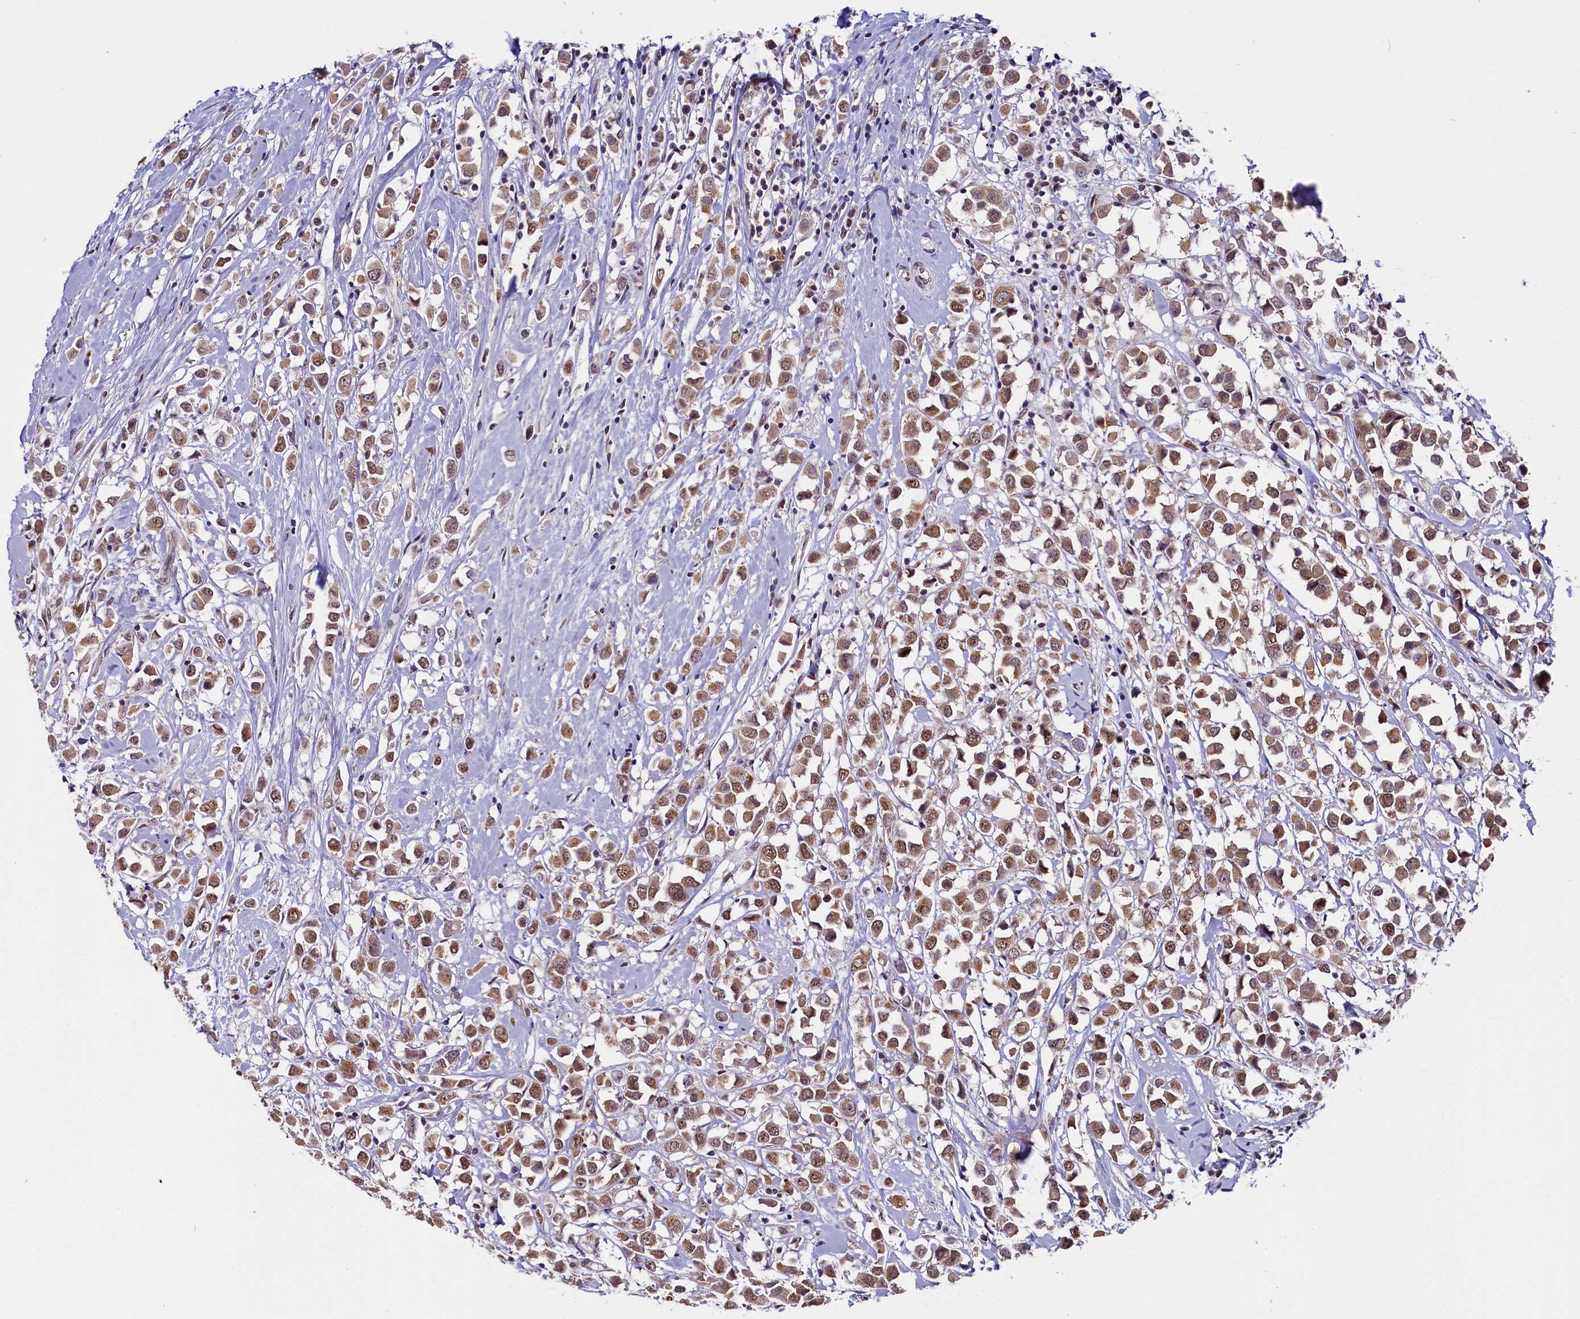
{"staining": {"intensity": "moderate", "quantity": ">75%", "location": "cytoplasmic/membranous,nuclear"}, "tissue": "breast cancer", "cell_type": "Tumor cells", "image_type": "cancer", "snomed": [{"axis": "morphology", "description": "Duct carcinoma"}, {"axis": "topography", "description": "Breast"}], "caption": "About >75% of tumor cells in human invasive ductal carcinoma (breast) show moderate cytoplasmic/membranous and nuclear protein expression as visualized by brown immunohistochemical staining.", "gene": "NCBP1", "patient": {"sex": "female", "age": 87}}